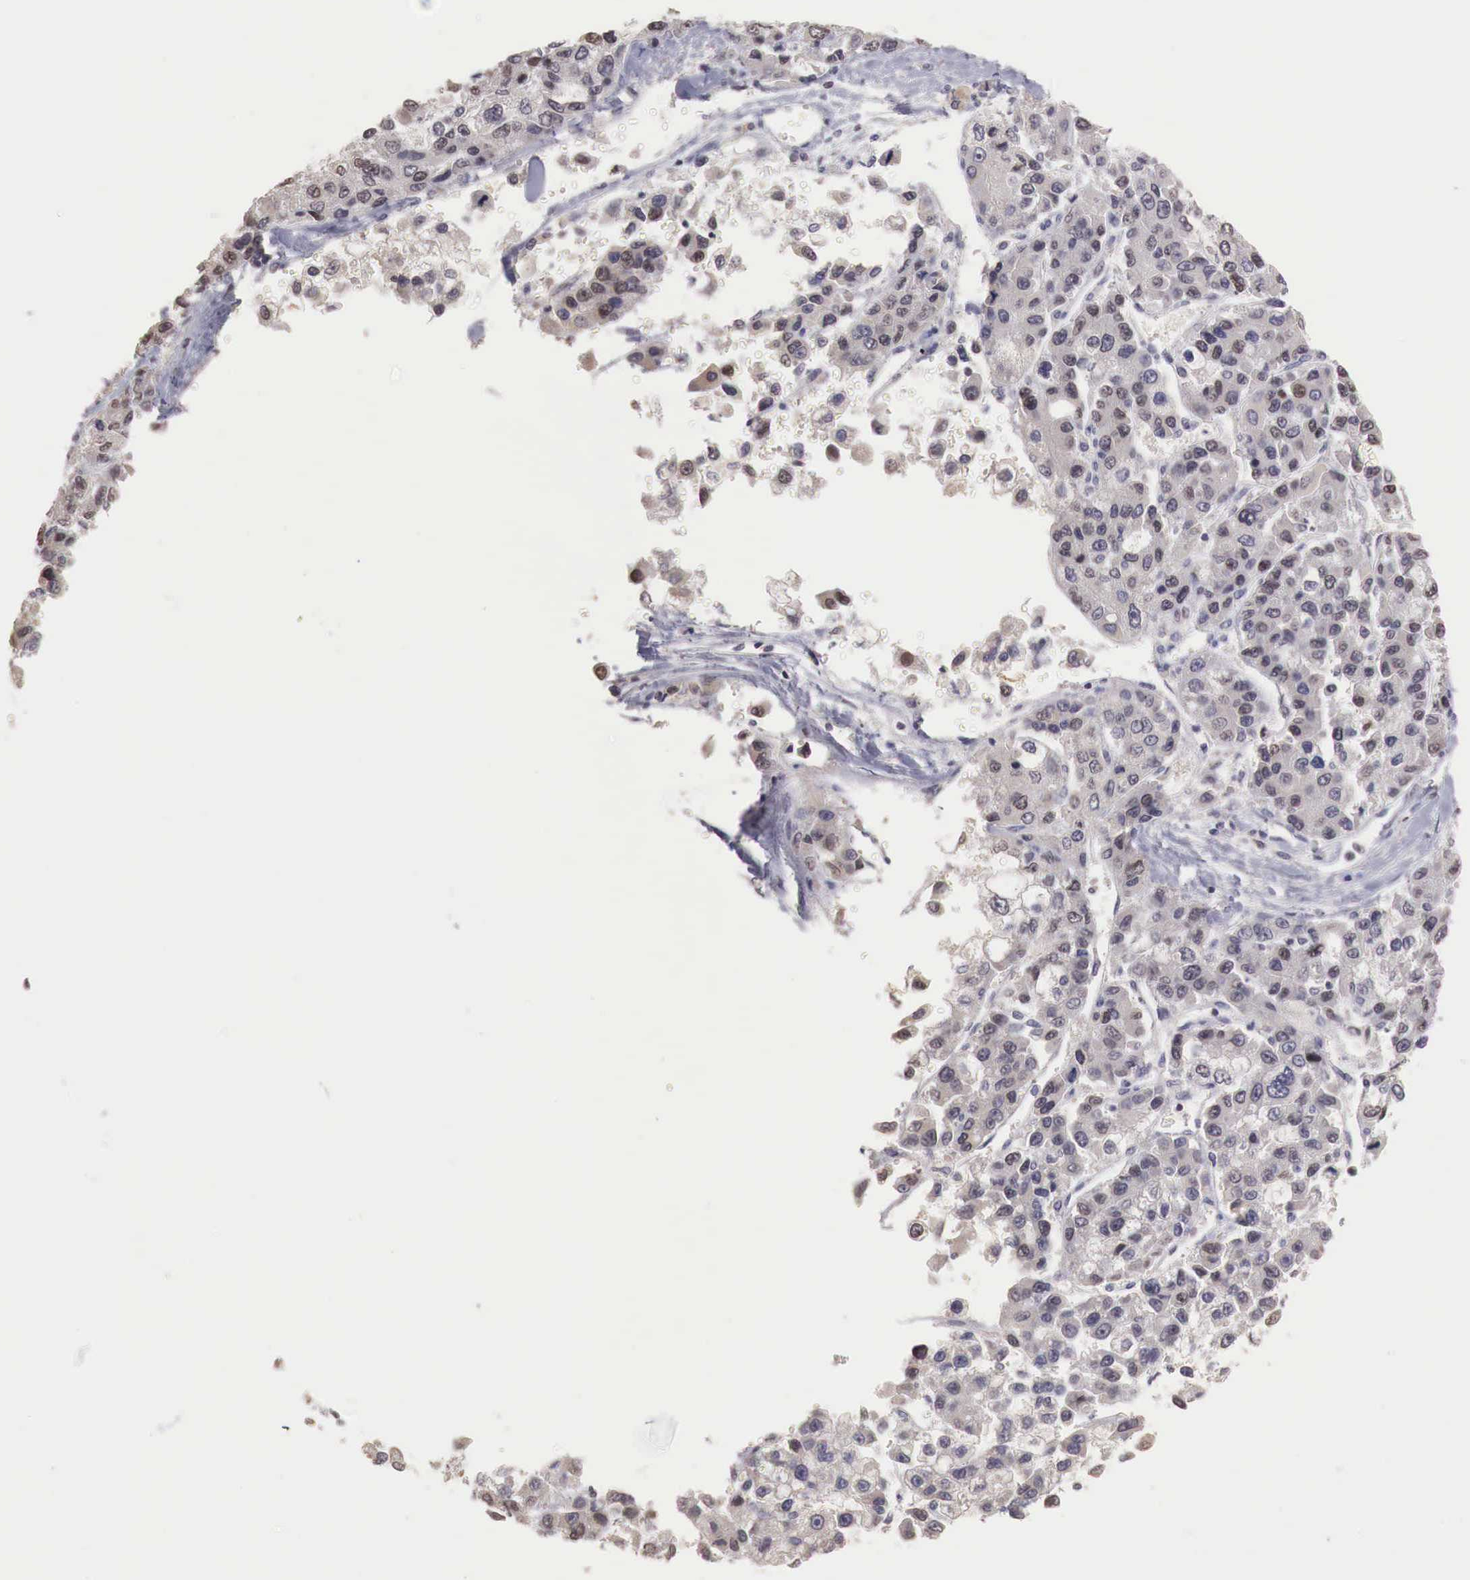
{"staining": {"intensity": "weak", "quantity": "25%-75%", "location": "cytoplasmic/membranous,nuclear"}, "tissue": "liver cancer", "cell_type": "Tumor cells", "image_type": "cancer", "snomed": [{"axis": "morphology", "description": "Carcinoma, Hepatocellular, NOS"}, {"axis": "topography", "description": "Liver"}], "caption": "Human liver hepatocellular carcinoma stained with a protein marker exhibits weak staining in tumor cells.", "gene": "TBC1D9", "patient": {"sex": "female", "age": 66}}